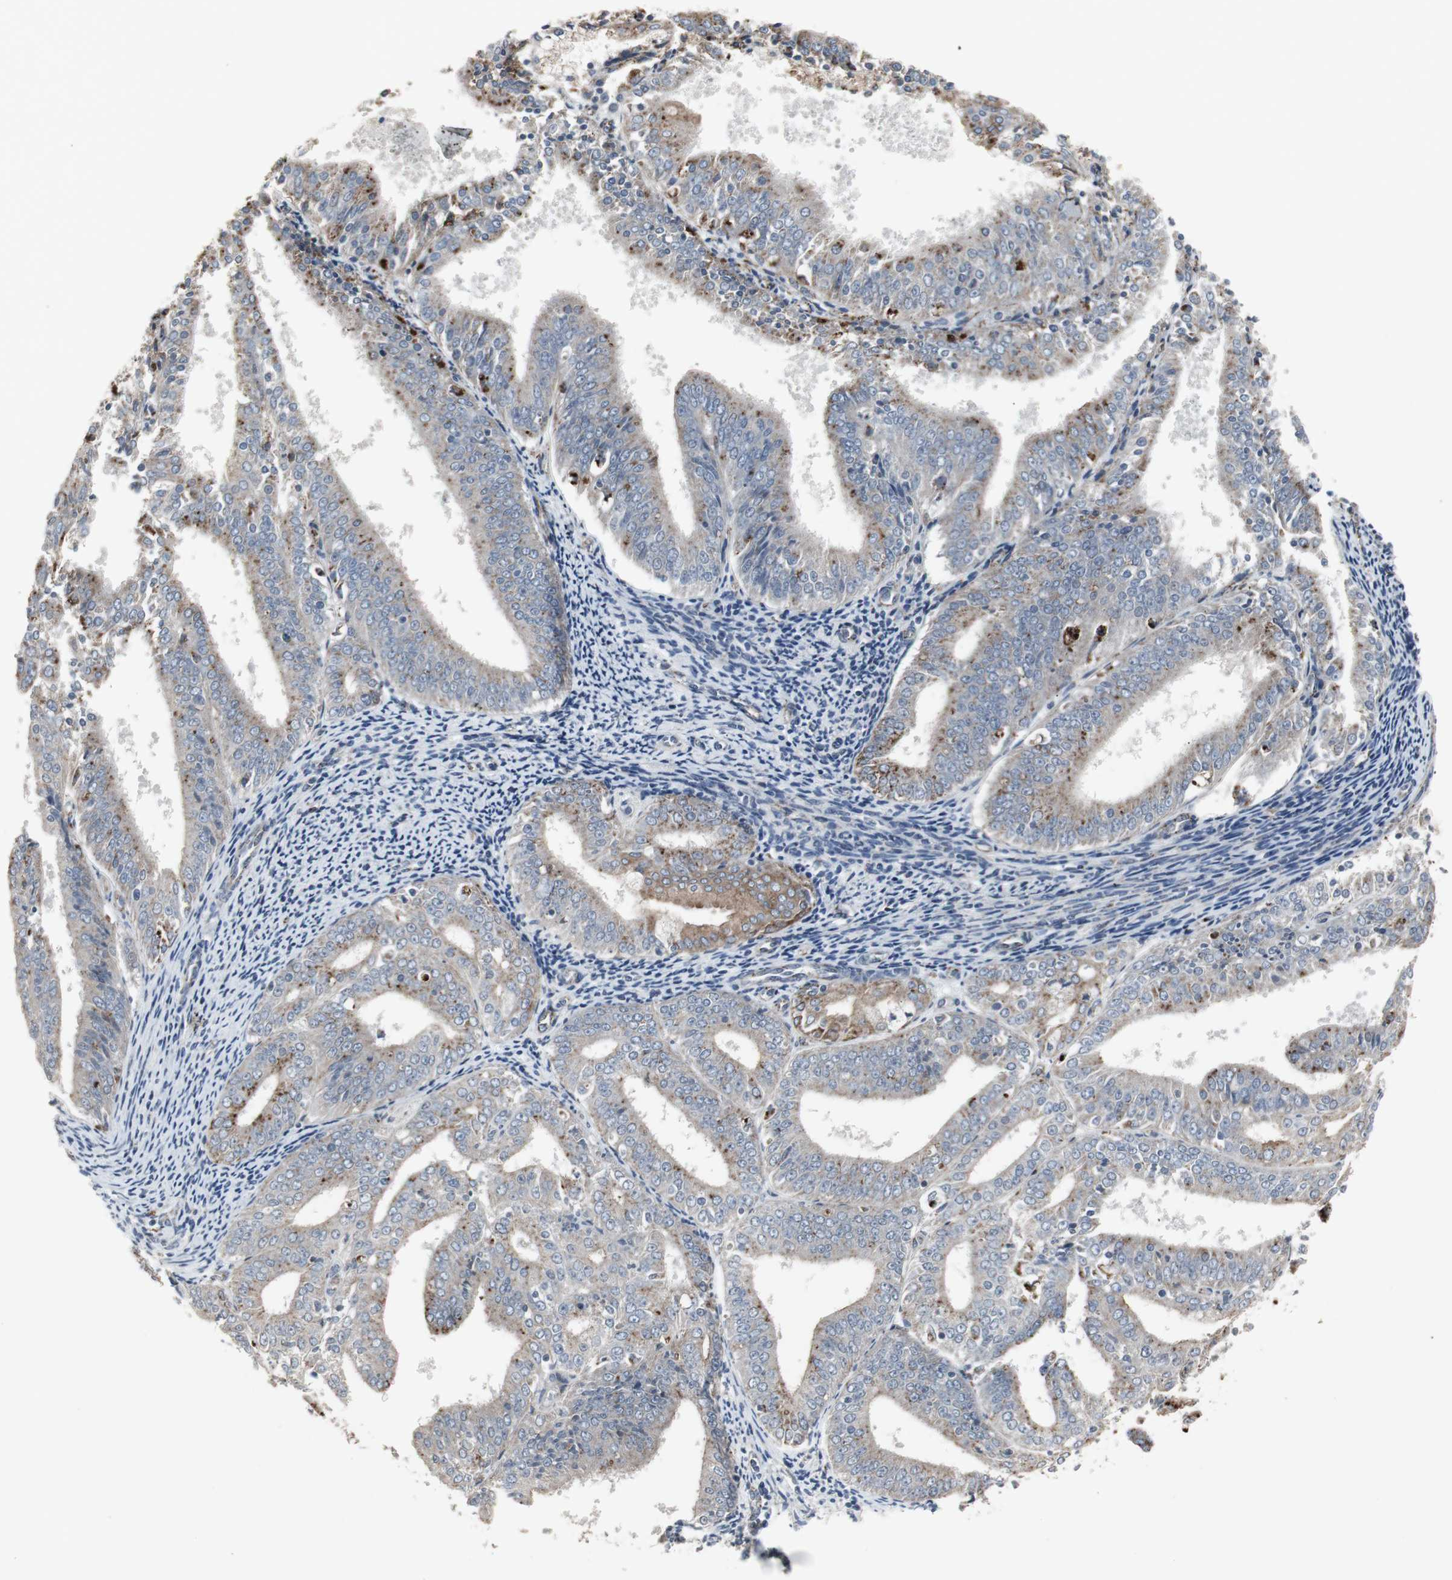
{"staining": {"intensity": "strong", "quantity": ">75%", "location": "cytoplasmic/membranous"}, "tissue": "endometrial cancer", "cell_type": "Tumor cells", "image_type": "cancer", "snomed": [{"axis": "morphology", "description": "Adenocarcinoma, NOS"}, {"axis": "topography", "description": "Endometrium"}], "caption": "IHC of human adenocarcinoma (endometrial) demonstrates high levels of strong cytoplasmic/membranous positivity in about >75% of tumor cells.", "gene": "GBA1", "patient": {"sex": "female", "age": 63}}